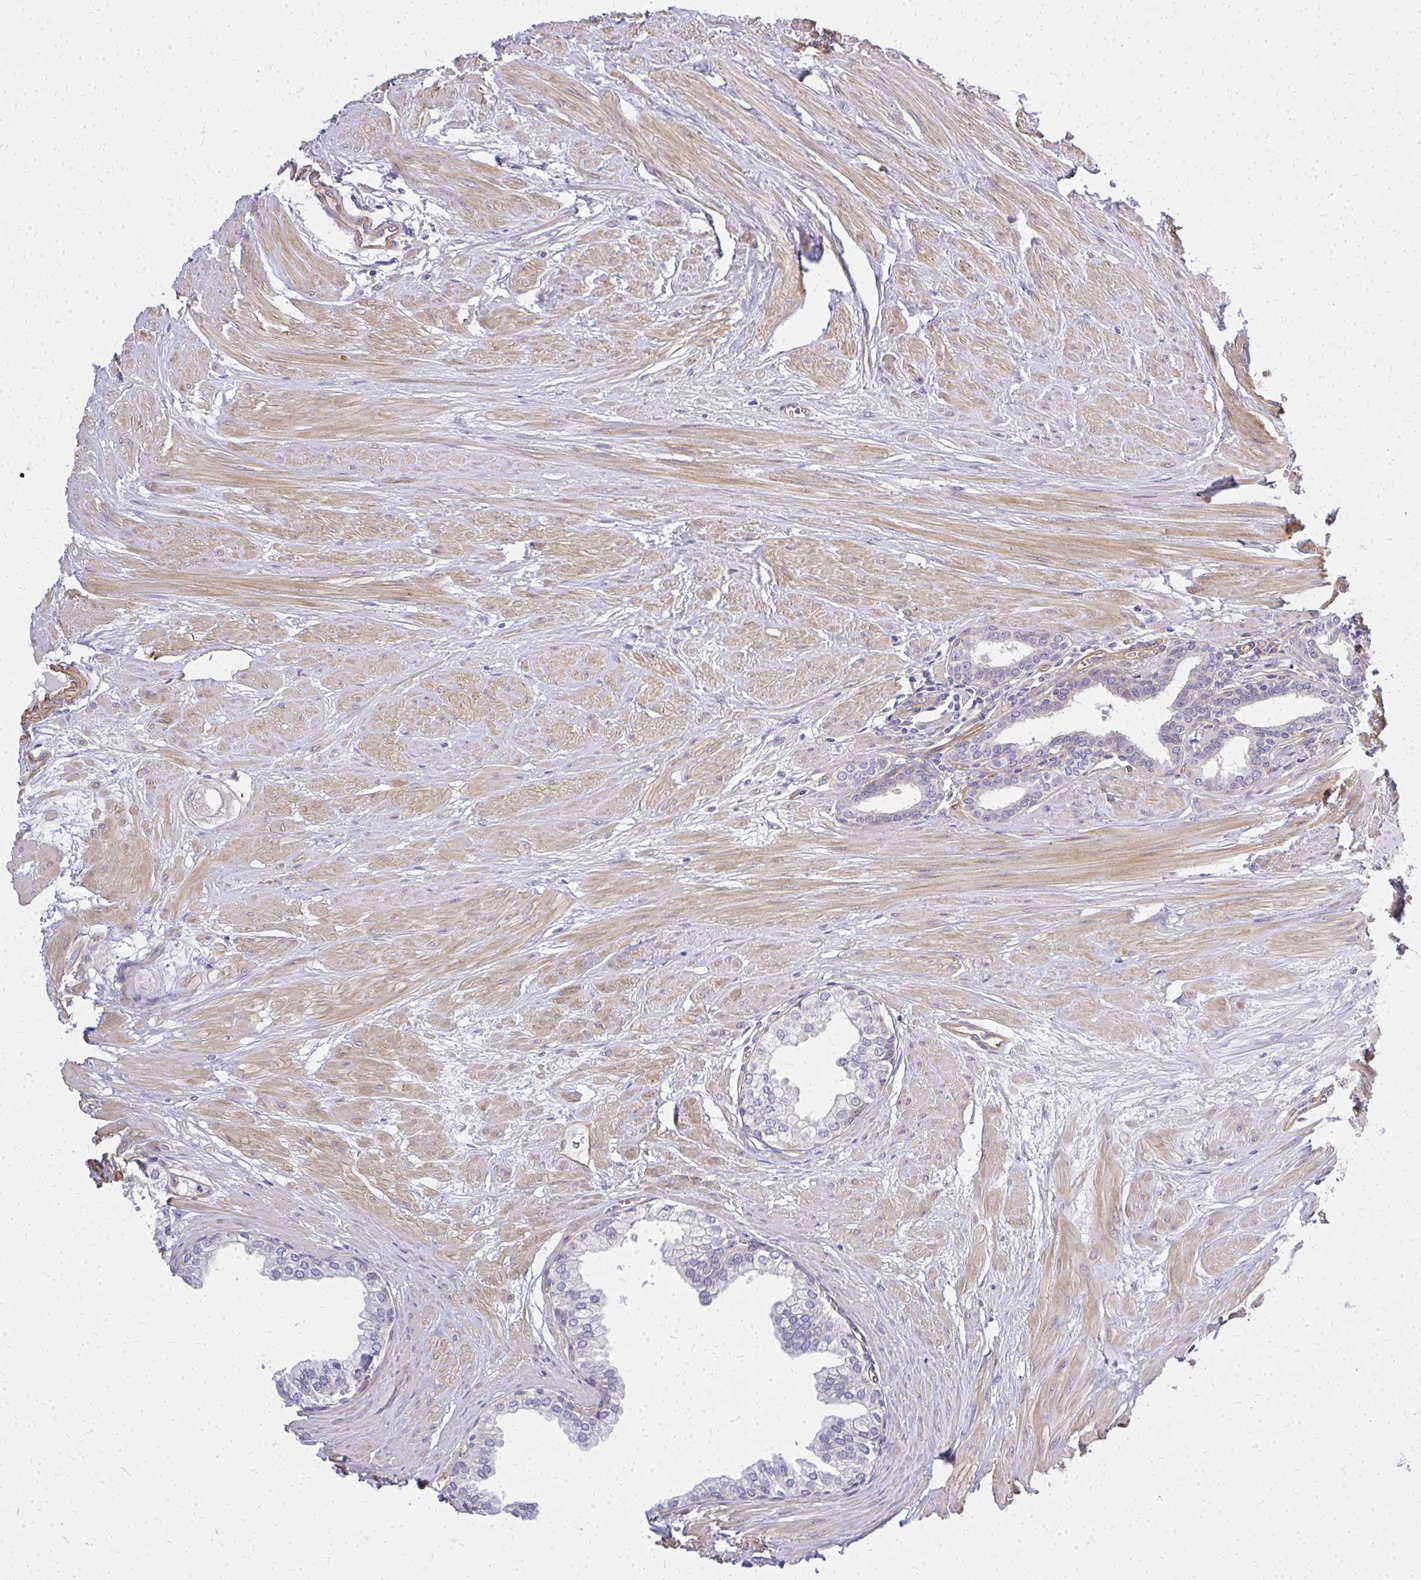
{"staining": {"intensity": "moderate", "quantity": "<25%", "location": "cytoplasmic/membranous"}, "tissue": "prostate", "cell_type": "Glandular cells", "image_type": "normal", "snomed": [{"axis": "morphology", "description": "Normal tissue, NOS"}, {"axis": "topography", "description": "Prostate"}, {"axis": "topography", "description": "Peripheral nerve tissue"}], "caption": "Immunohistochemical staining of benign prostate displays moderate cytoplasmic/membranous protein positivity in approximately <25% of glandular cells. The protein of interest is shown in brown color, while the nuclei are stained blue.", "gene": "ENSG00000258472", "patient": {"sex": "male", "age": 55}}